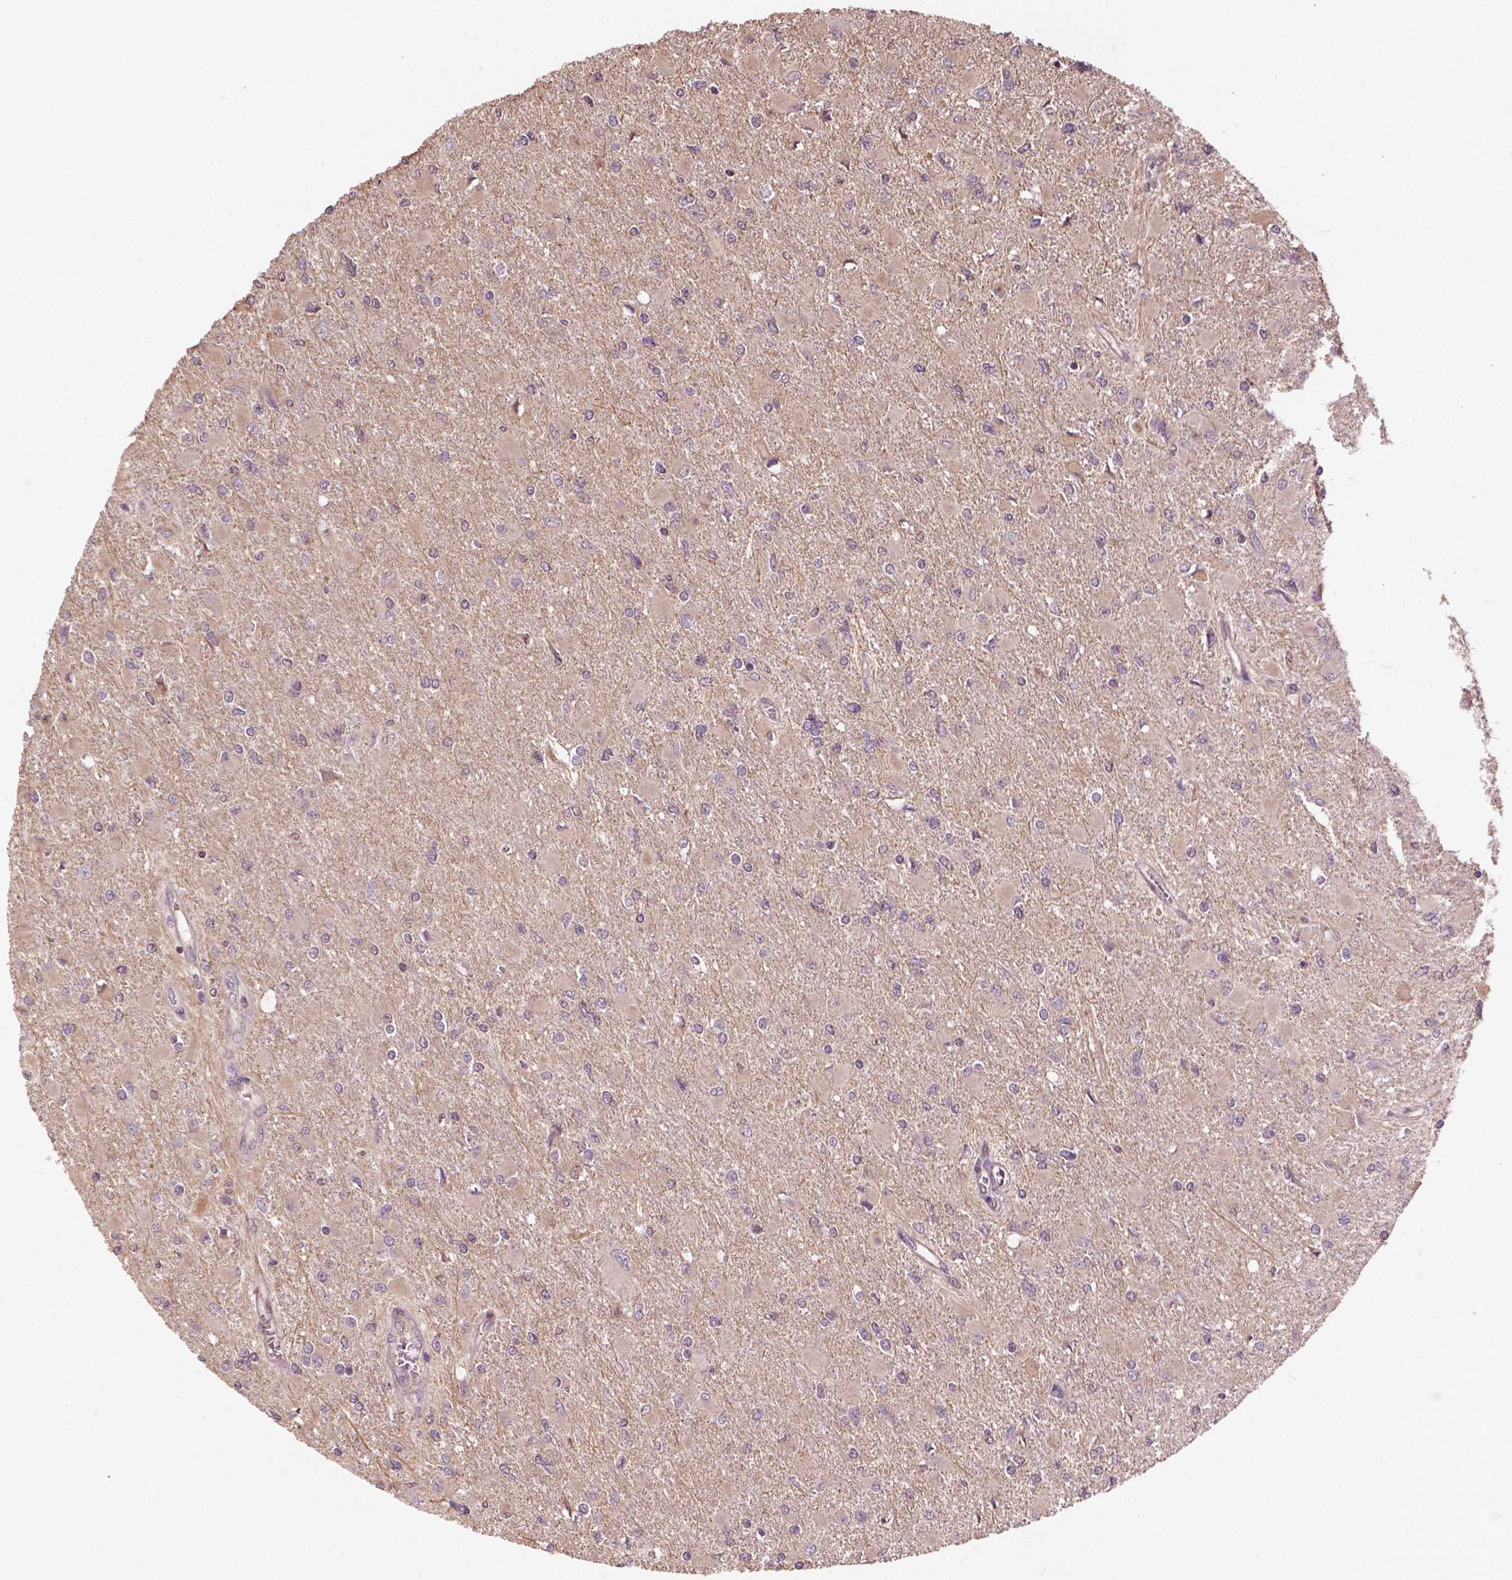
{"staining": {"intensity": "negative", "quantity": "none", "location": "none"}, "tissue": "glioma", "cell_type": "Tumor cells", "image_type": "cancer", "snomed": [{"axis": "morphology", "description": "Glioma, malignant, High grade"}, {"axis": "topography", "description": "Cerebral cortex"}], "caption": "Histopathology image shows no significant protein positivity in tumor cells of malignant glioma (high-grade).", "gene": "CDC42BPA", "patient": {"sex": "female", "age": 36}}